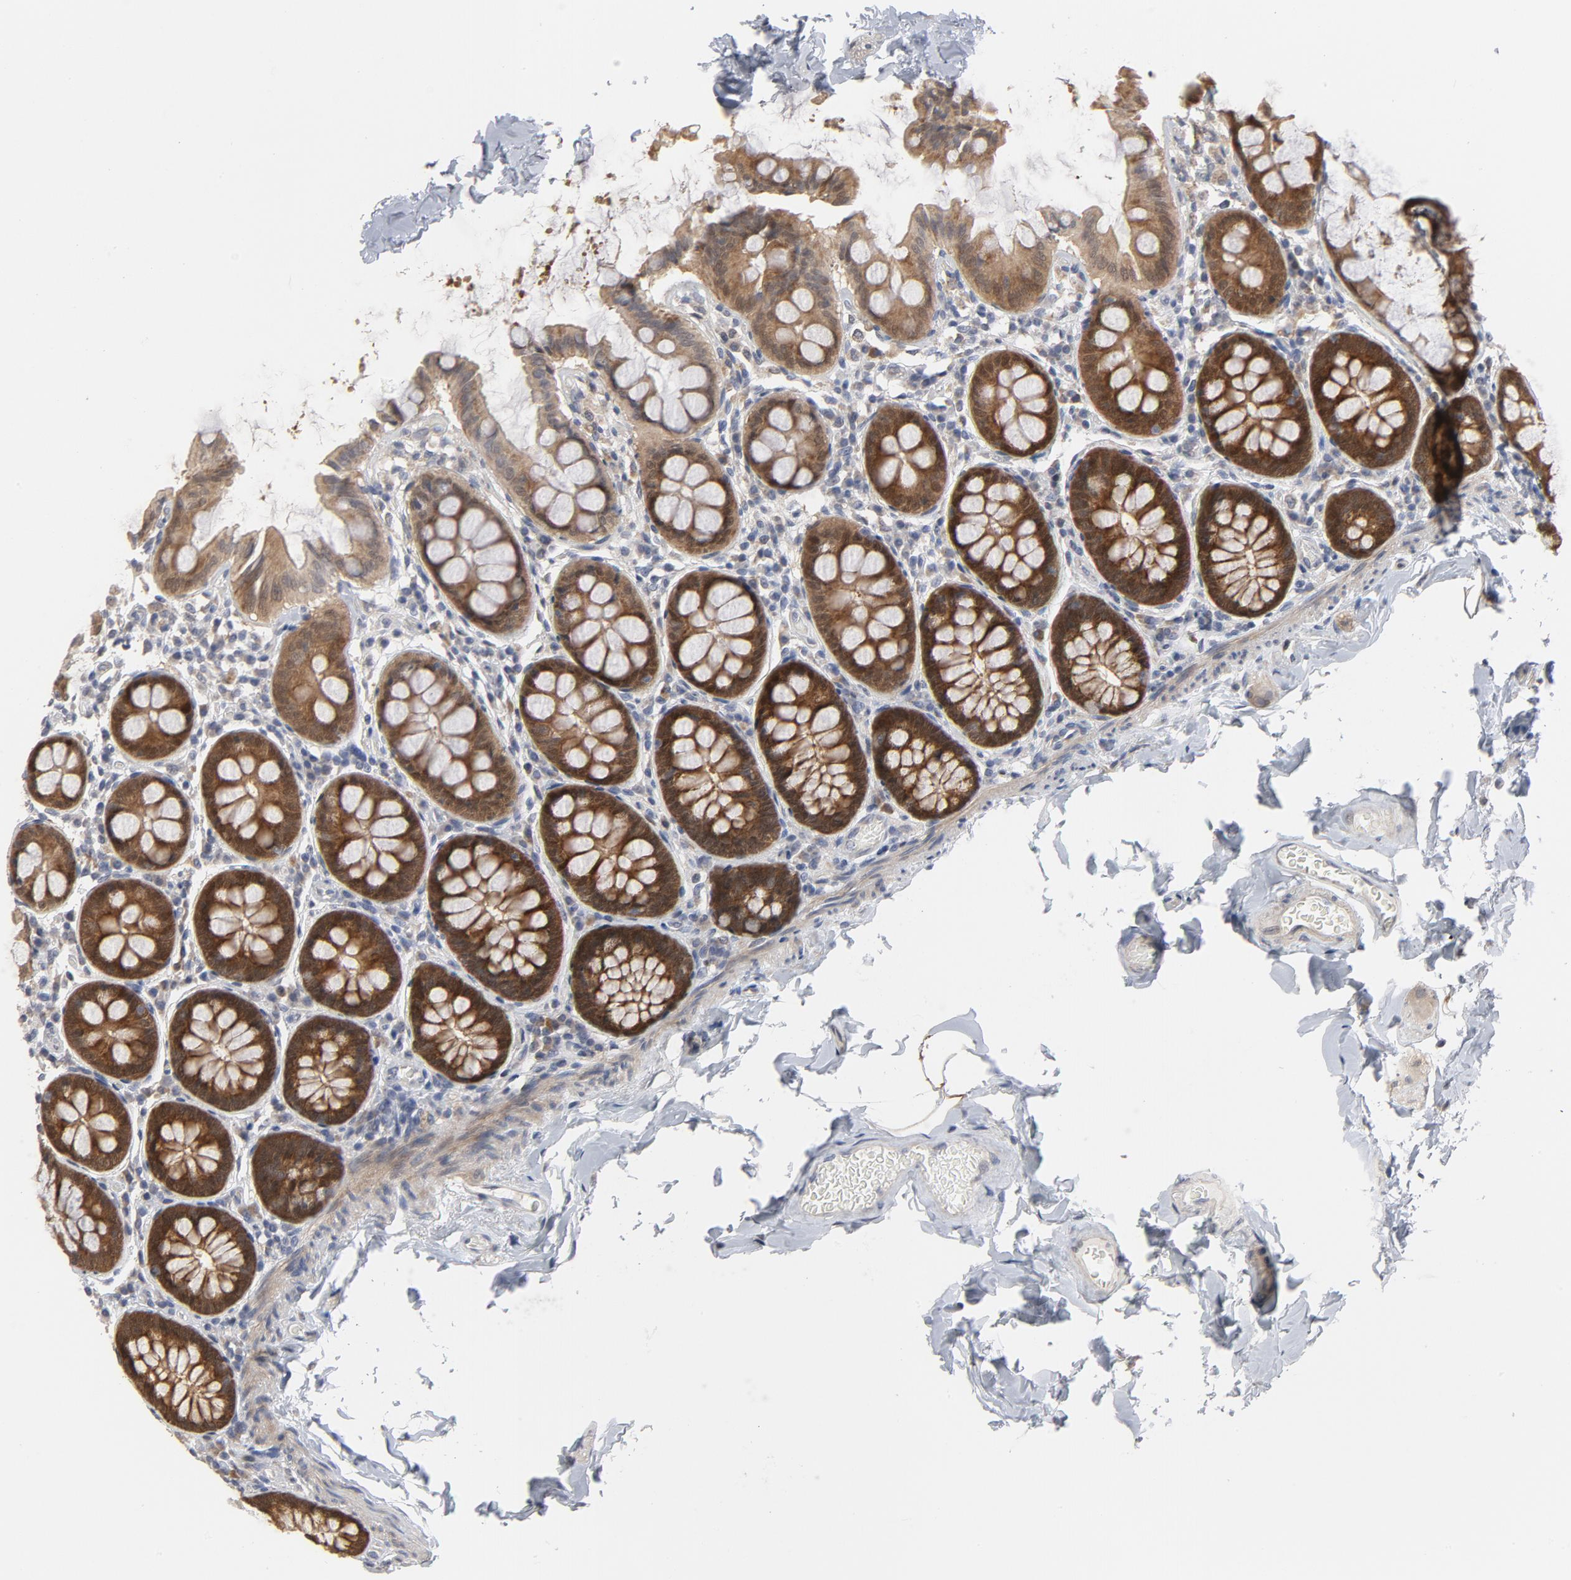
{"staining": {"intensity": "negative", "quantity": "none", "location": "none"}, "tissue": "colon", "cell_type": "Endothelial cells", "image_type": "normal", "snomed": [{"axis": "morphology", "description": "Normal tissue, NOS"}, {"axis": "topography", "description": "Colon"}], "caption": "A micrograph of human colon is negative for staining in endothelial cells. Brightfield microscopy of immunohistochemistry stained with DAB (3,3'-diaminobenzidine) (brown) and hematoxylin (blue), captured at high magnification.", "gene": "PPP1R1B", "patient": {"sex": "female", "age": 61}}